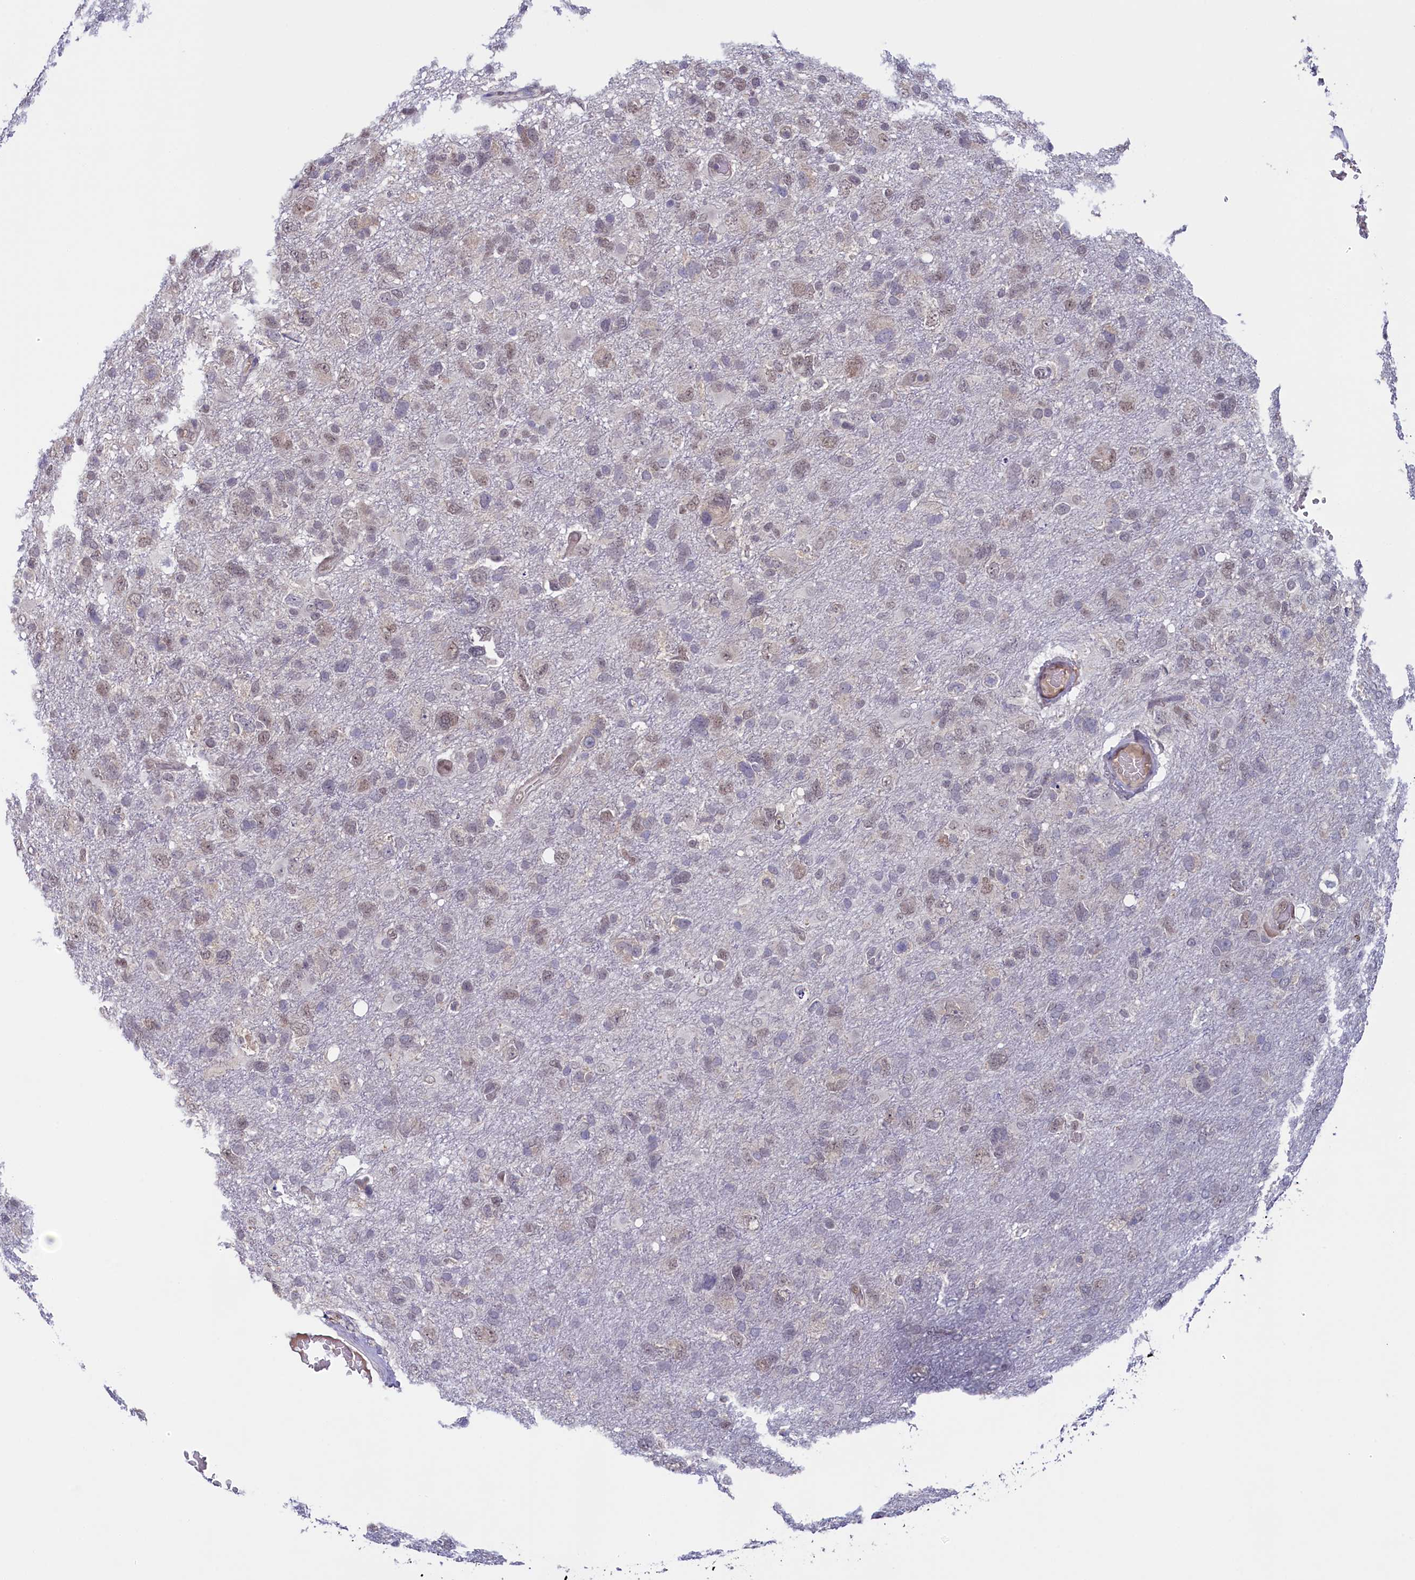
{"staining": {"intensity": "weak", "quantity": "25%-75%", "location": "nuclear"}, "tissue": "glioma", "cell_type": "Tumor cells", "image_type": "cancer", "snomed": [{"axis": "morphology", "description": "Glioma, malignant, High grade"}, {"axis": "topography", "description": "Brain"}], "caption": "IHC photomicrograph of high-grade glioma (malignant) stained for a protein (brown), which exhibits low levels of weak nuclear staining in about 25%-75% of tumor cells.", "gene": "FLYWCH2", "patient": {"sex": "male", "age": 61}}